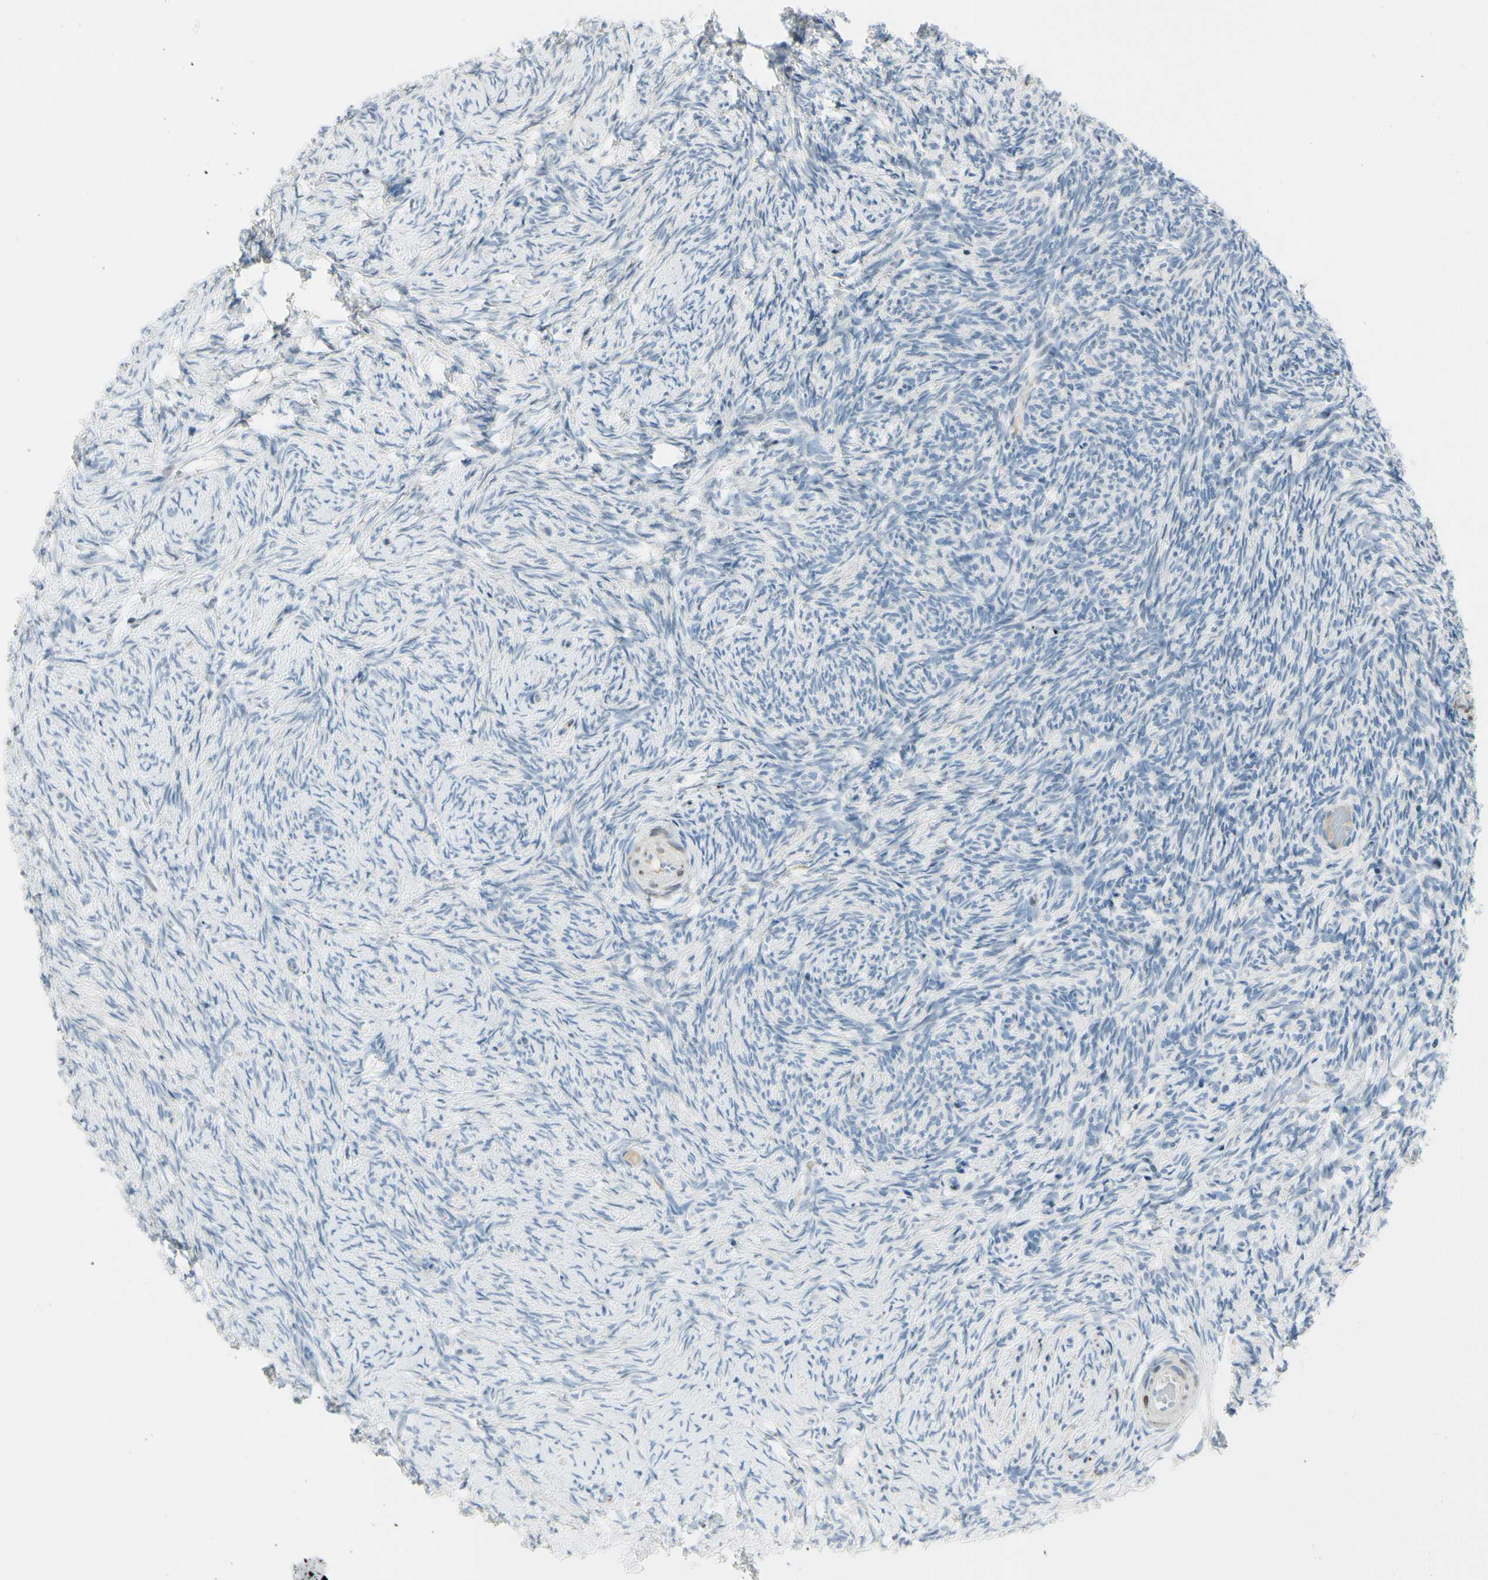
{"staining": {"intensity": "negative", "quantity": "none", "location": "none"}, "tissue": "ovary", "cell_type": "Follicle cells", "image_type": "normal", "snomed": [{"axis": "morphology", "description": "Normal tissue, NOS"}, {"axis": "topography", "description": "Ovary"}], "caption": "This is an IHC micrograph of benign human ovary. There is no staining in follicle cells.", "gene": "B4GALNT1", "patient": {"sex": "female", "age": 60}}